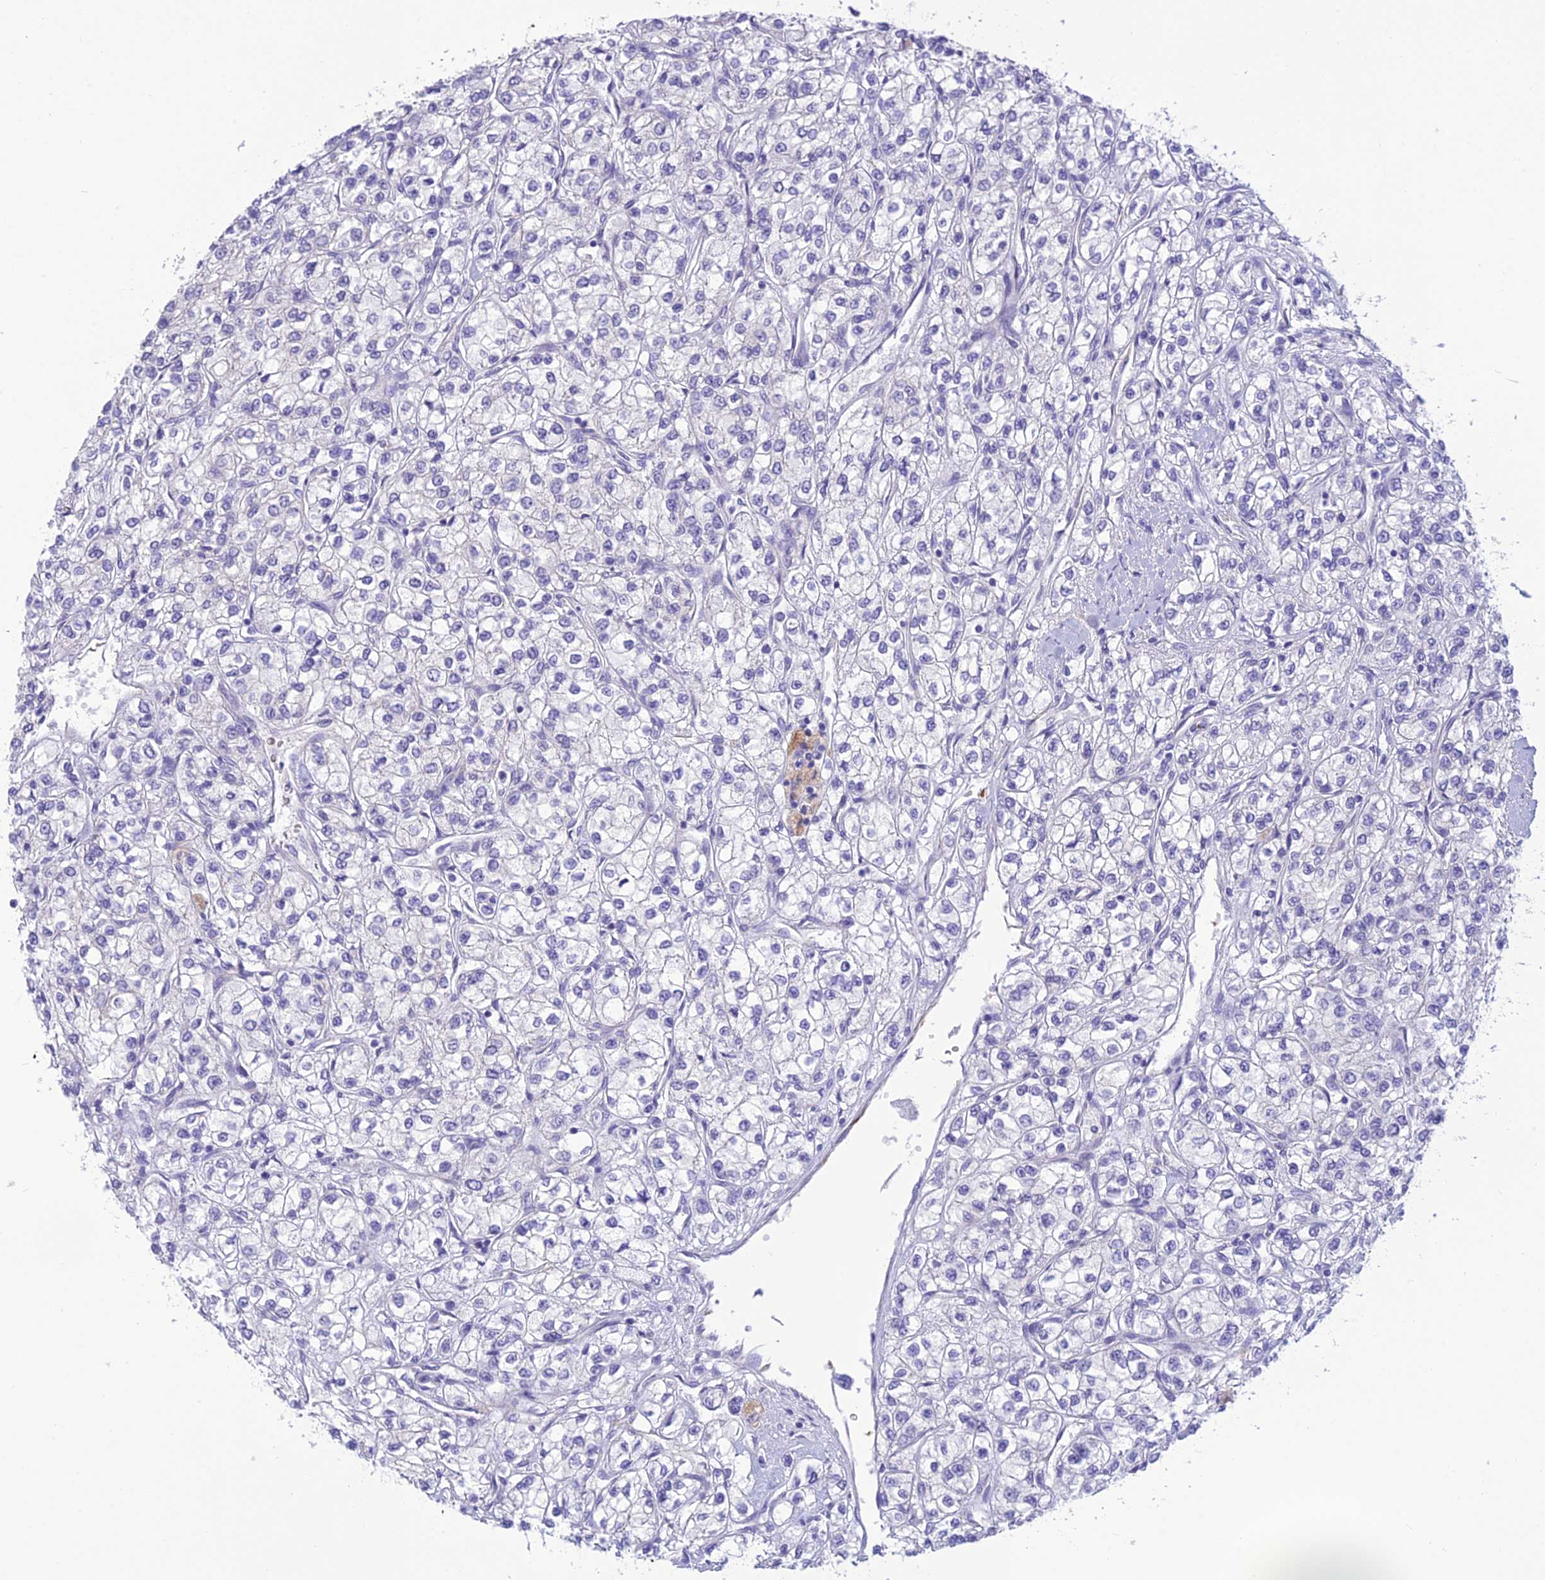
{"staining": {"intensity": "negative", "quantity": "none", "location": "none"}, "tissue": "renal cancer", "cell_type": "Tumor cells", "image_type": "cancer", "snomed": [{"axis": "morphology", "description": "Adenocarcinoma, NOS"}, {"axis": "topography", "description": "Kidney"}], "caption": "A high-resolution histopathology image shows immunohistochemistry staining of adenocarcinoma (renal), which shows no significant positivity in tumor cells. (Immunohistochemistry, brightfield microscopy, high magnification).", "gene": "DHDH", "patient": {"sex": "male", "age": 80}}